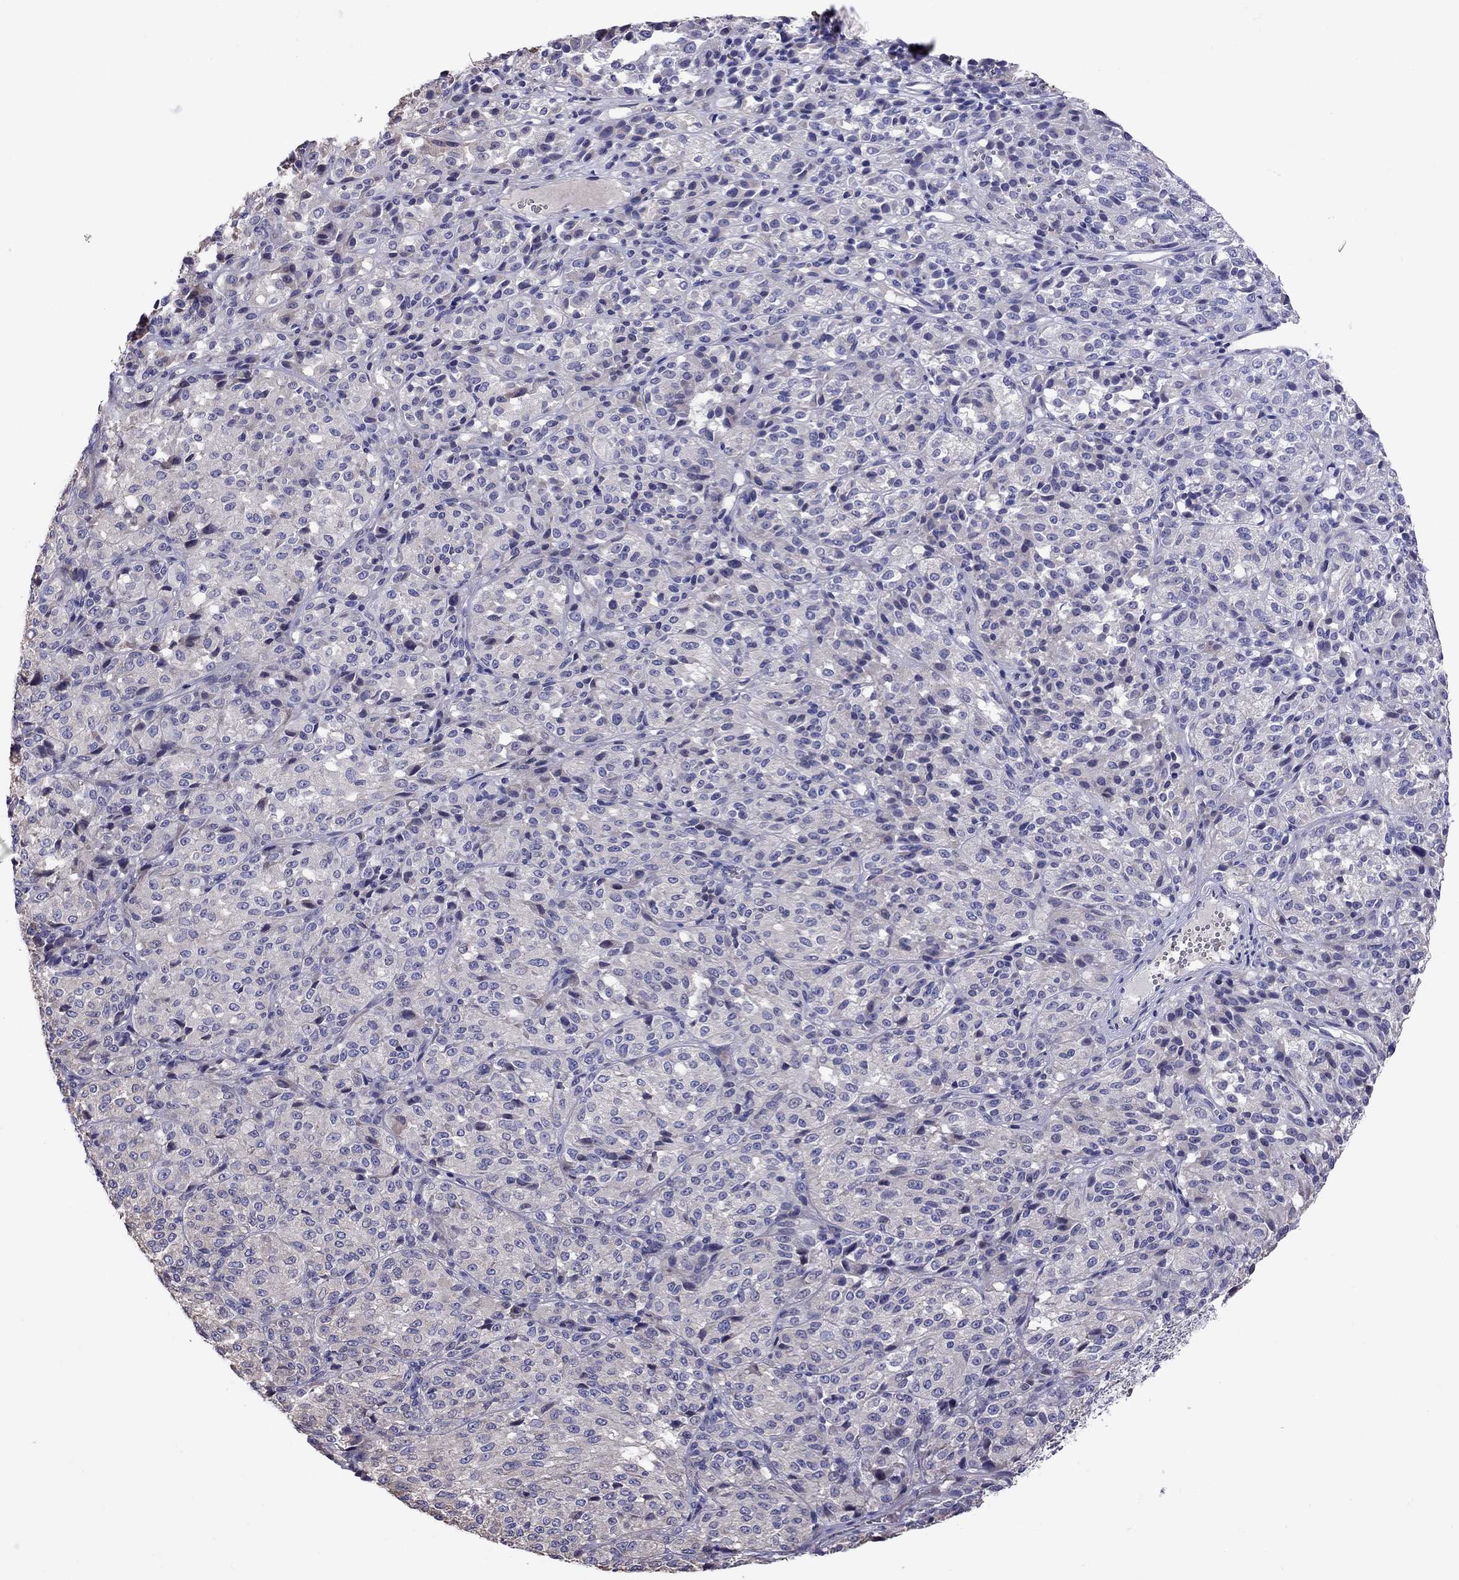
{"staining": {"intensity": "negative", "quantity": "none", "location": "none"}, "tissue": "melanoma", "cell_type": "Tumor cells", "image_type": "cancer", "snomed": [{"axis": "morphology", "description": "Malignant melanoma, Metastatic site"}, {"axis": "topography", "description": "Brain"}], "caption": "High power microscopy histopathology image of an immunohistochemistry histopathology image of melanoma, revealing no significant positivity in tumor cells. Nuclei are stained in blue.", "gene": "ADAM28", "patient": {"sex": "female", "age": 56}}